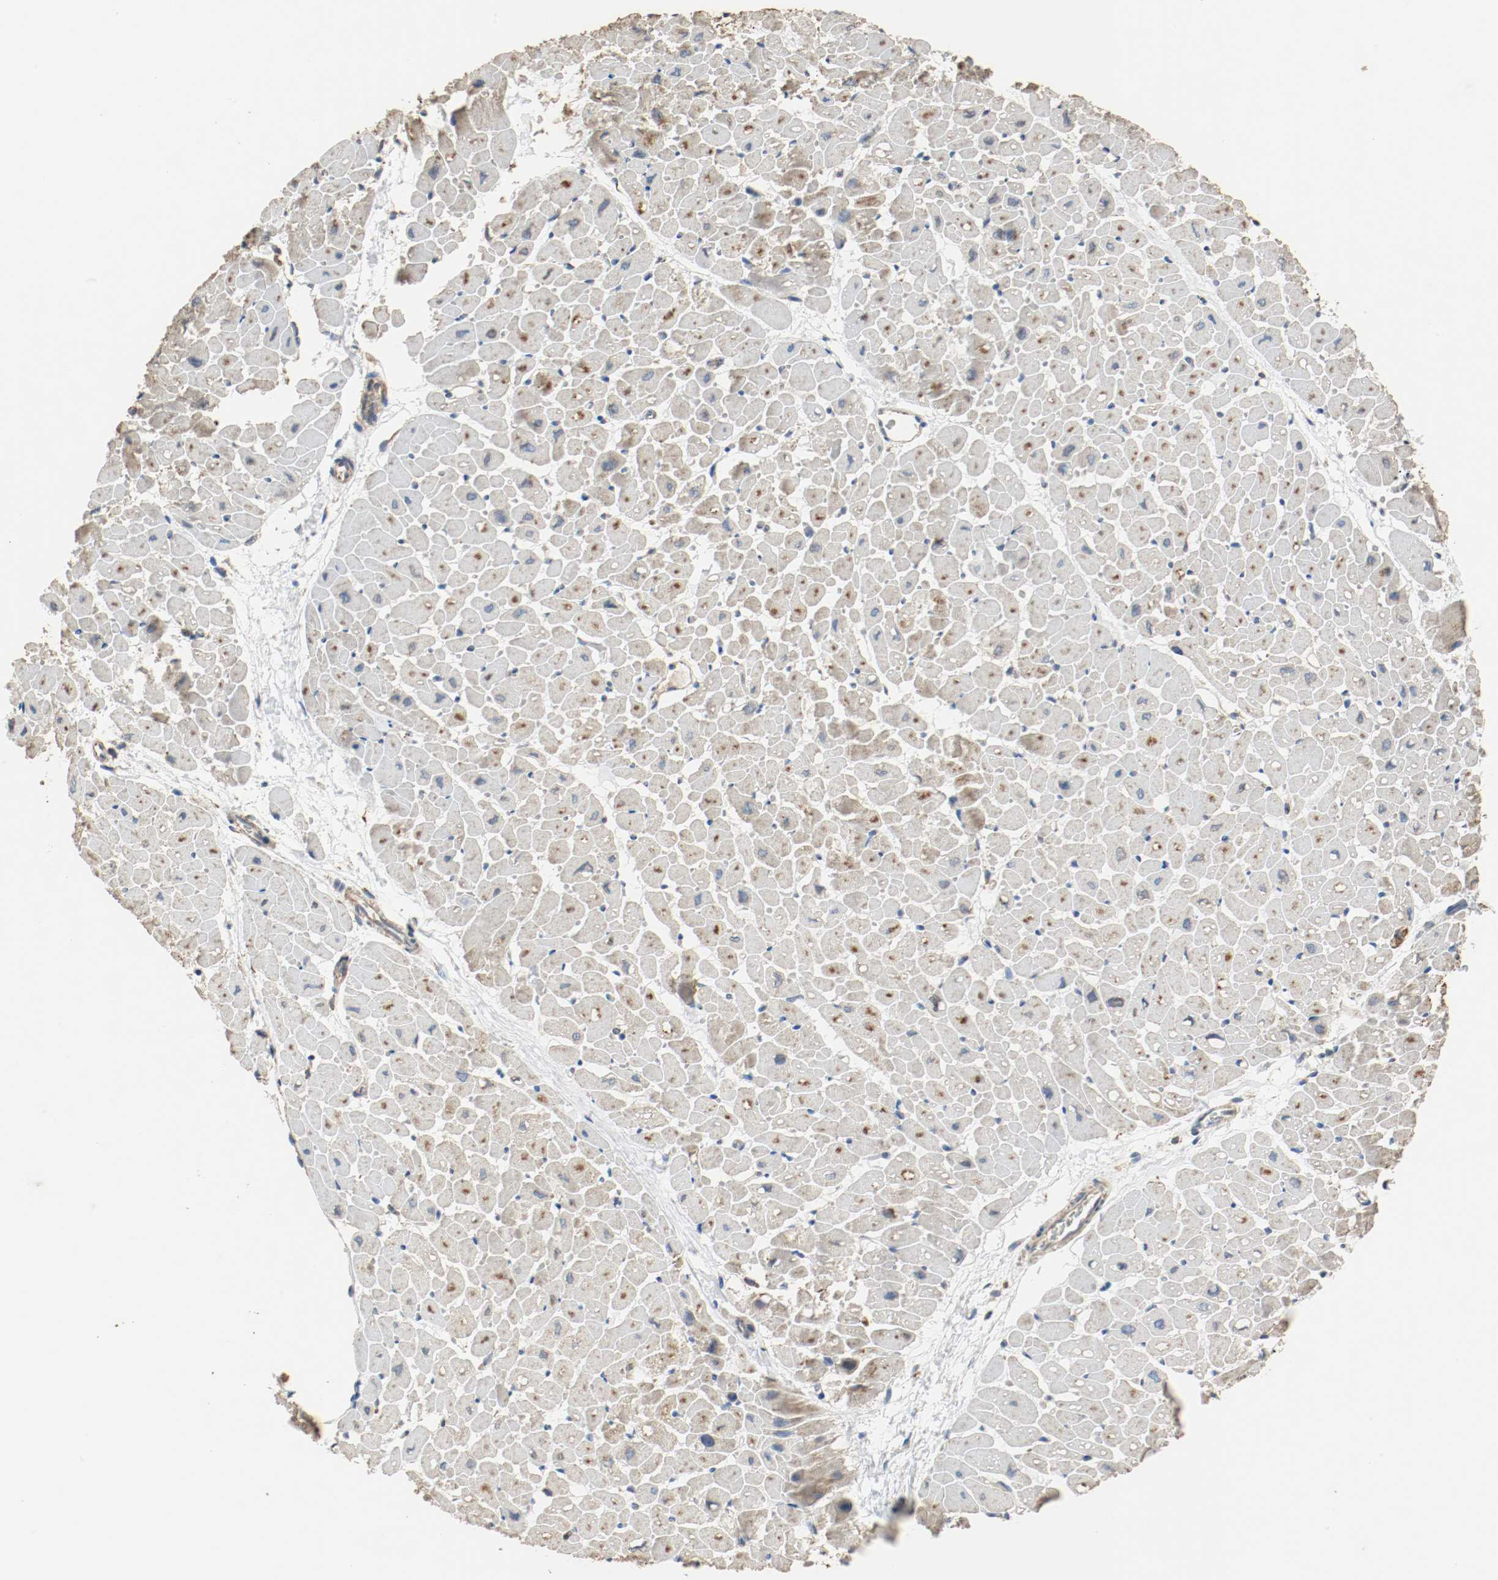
{"staining": {"intensity": "moderate", "quantity": ">75%", "location": "cytoplasmic/membranous,nuclear"}, "tissue": "heart muscle", "cell_type": "Cardiomyocytes", "image_type": "normal", "snomed": [{"axis": "morphology", "description": "Normal tissue, NOS"}, {"axis": "topography", "description": "Heart"}], "caption": "IHC histopathology image of normal heart muscle: human heart muscle stained using immunohistochemistry demonstrates medium levels of moderate protein expression localized specifically in the cytoplasmic/membranous,nuclear of cardiomyocytes, appearing as a cytoplasmic/membranous,nuclear brown color.", "gene": "ALDH4A1", "patient": {"sex": "male", "age": 45}}